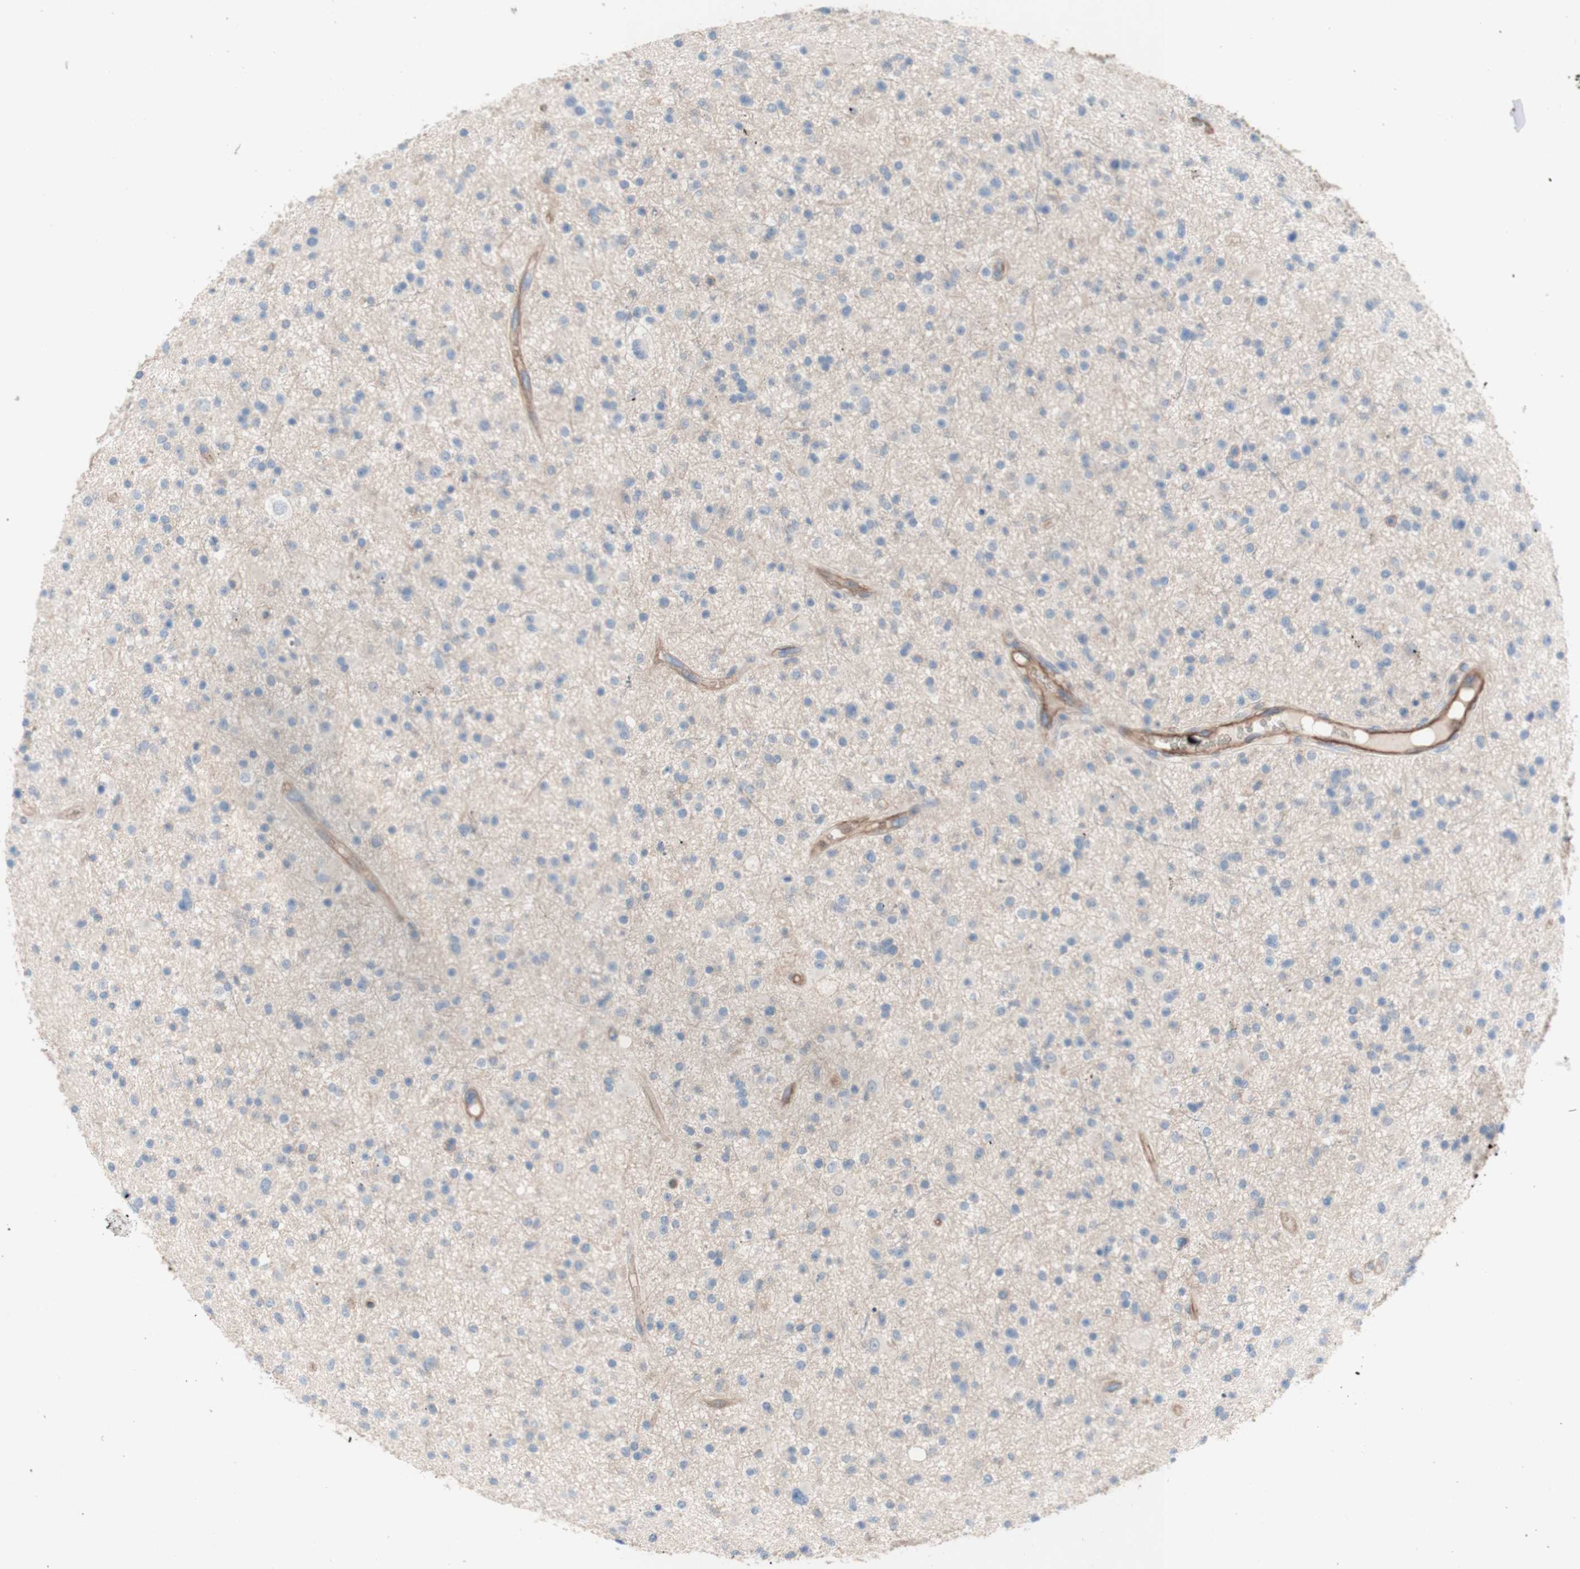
{"staining": {"intensity": "negative", "quantity": "none", "location": "none"}, "tissue": "glioma", "cell_type": "Tumor cells", "image_type": "cancer", "snomed": [{"axis": "morphology", "description": "Glioma, malignant, High grade"}, {"axis": "topography", "description": "Brain"}], "caption": "This is an IHC image of human glioma. There is no staining in tumor cells.", "gene": "CD46", "patient": {"sex": "male", "age": 33}}